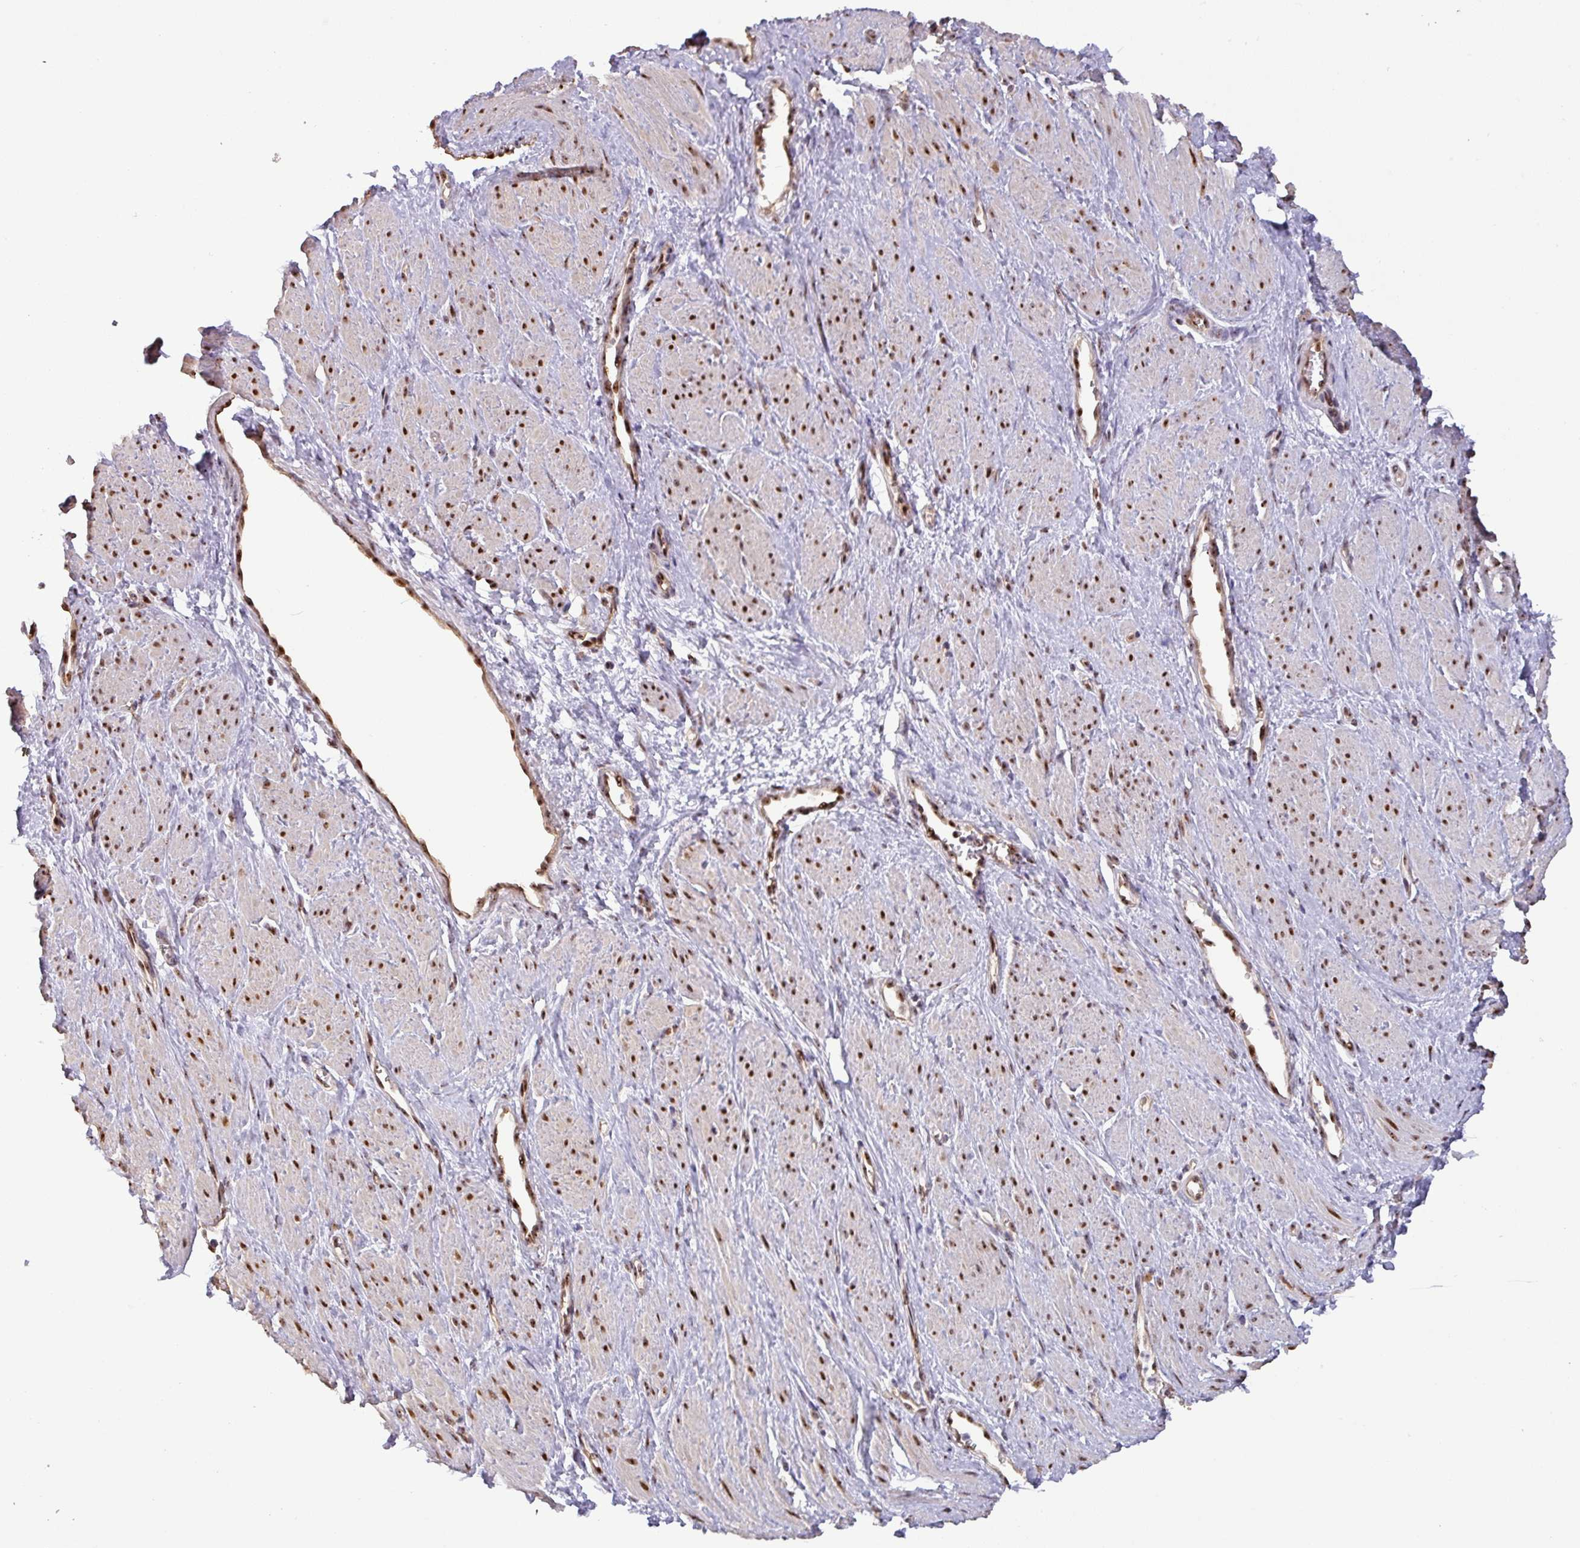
{"staining": {"intensity": "moderate", "quantity": ">75%", "location": "nuclear"}, "tissue": "smooth muscle", "cell_type": "Smooth muscle cells", "image_type": "normal", "snomed": [{"axis": "morphology", "description": "Normal tissue, NOS"}, {"axis": "topography", "description": "Smooth muscle"}, {"axis": "topography", "description": "Uterus"}], "caption": "A photomicrograph of human smooth muscle stained for a protein demonstrates moderate nuclear brown staining in smooth muscle cells.", "gene": "RRN3", "patient": {"sex": "female", "age": 39}}